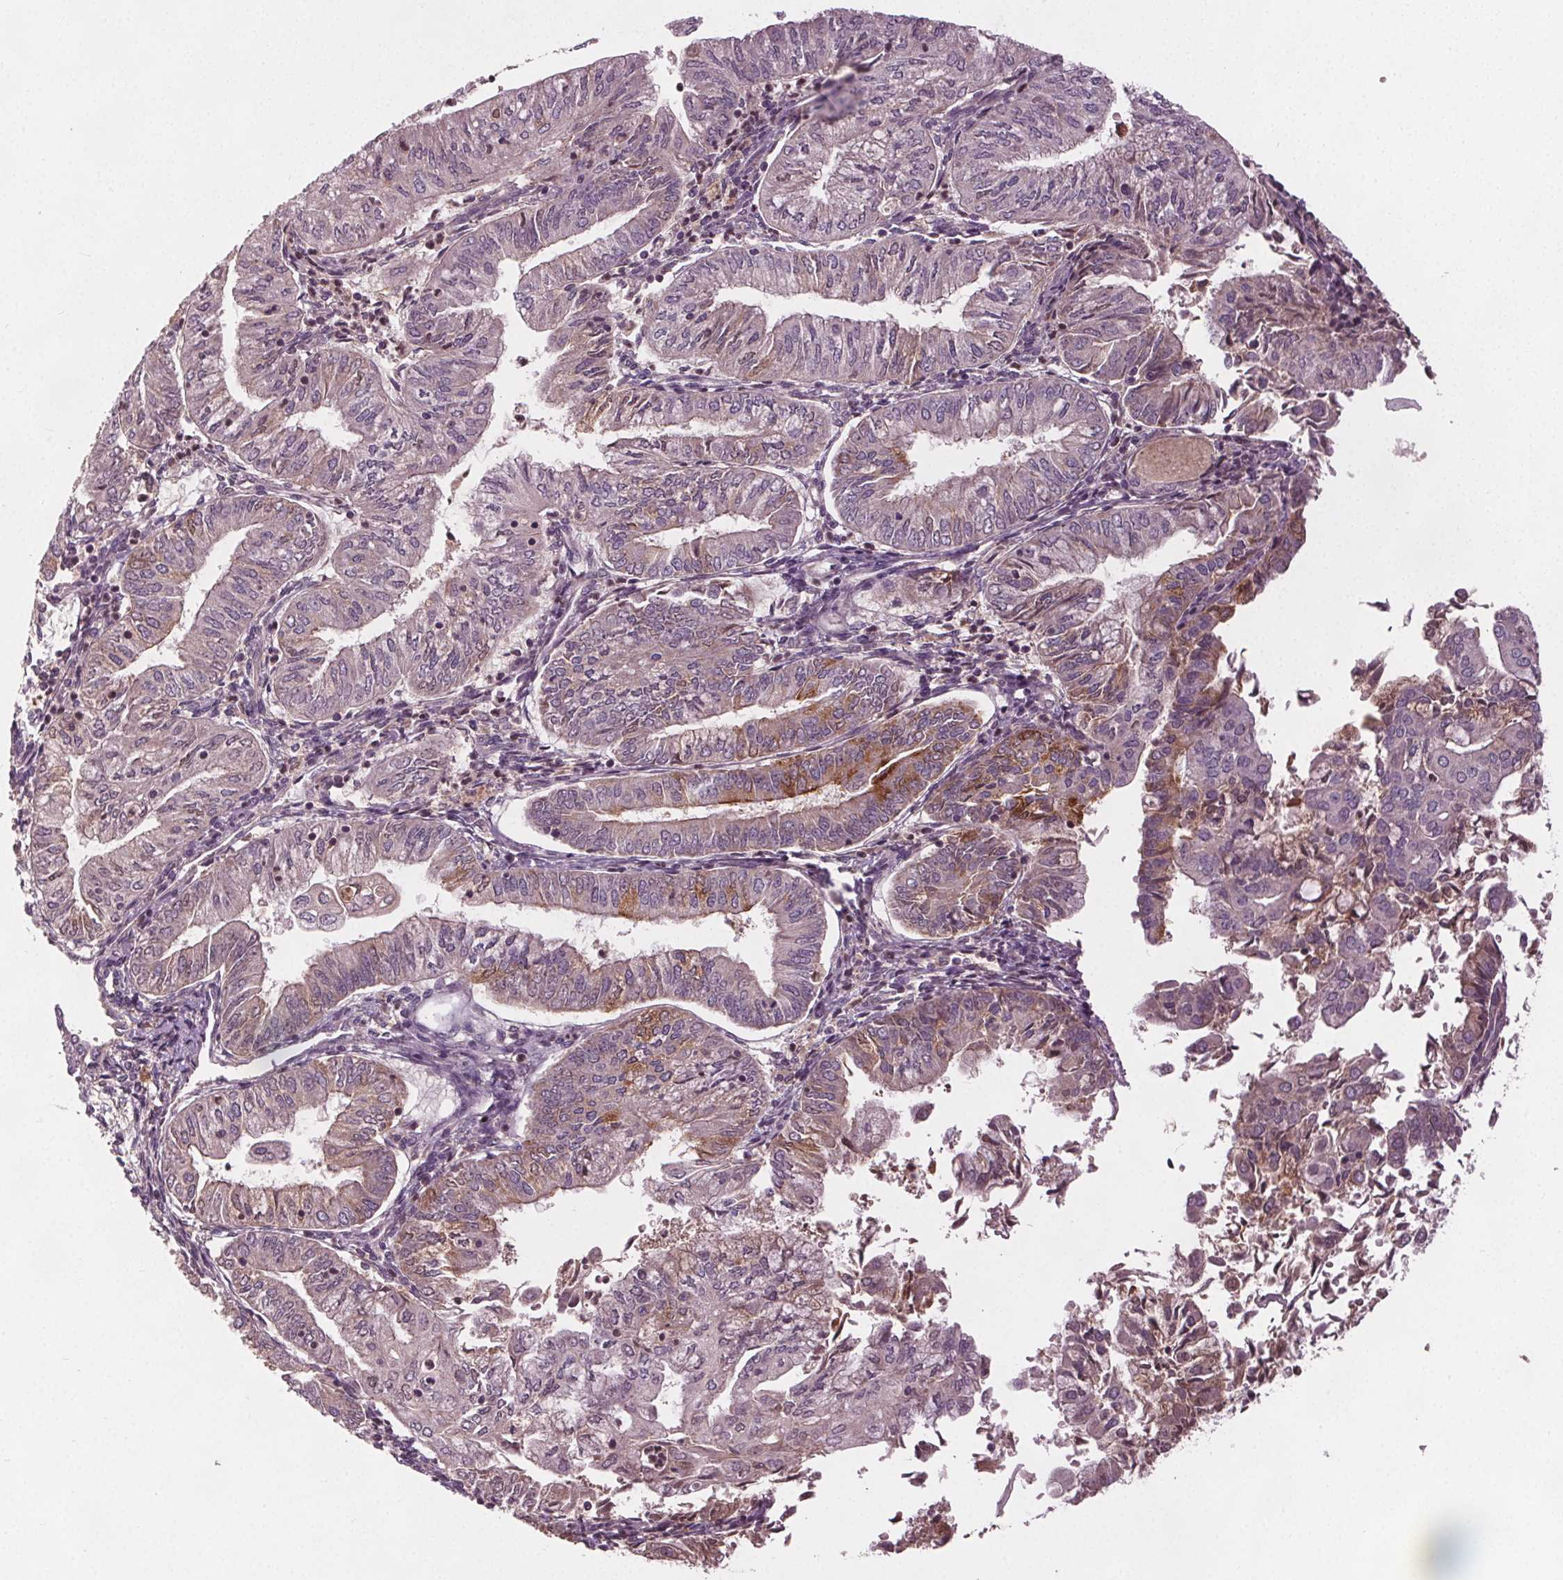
{"staining": {"intensity": "moderate", "quantity": "<25%", "location": "cytoplasmic/membranous"}, "tissue": "endometrial cancer", "cell_type": "Tumor cells", "image_type": "cancer", "snomed": [{"axis": "morphology", "description": "Adenocarcinoma, NOS"}, {"axis": "topography", "description": "Endometrium"}], "caption": "Adenocarcinoma (endometrial) stained with IHC displays moderate cytoplasmic/membranous positivity in approximately <25% of tumor cells.", "gene": "PDGFD", "patient": {"sex": "female", "age": 55}}